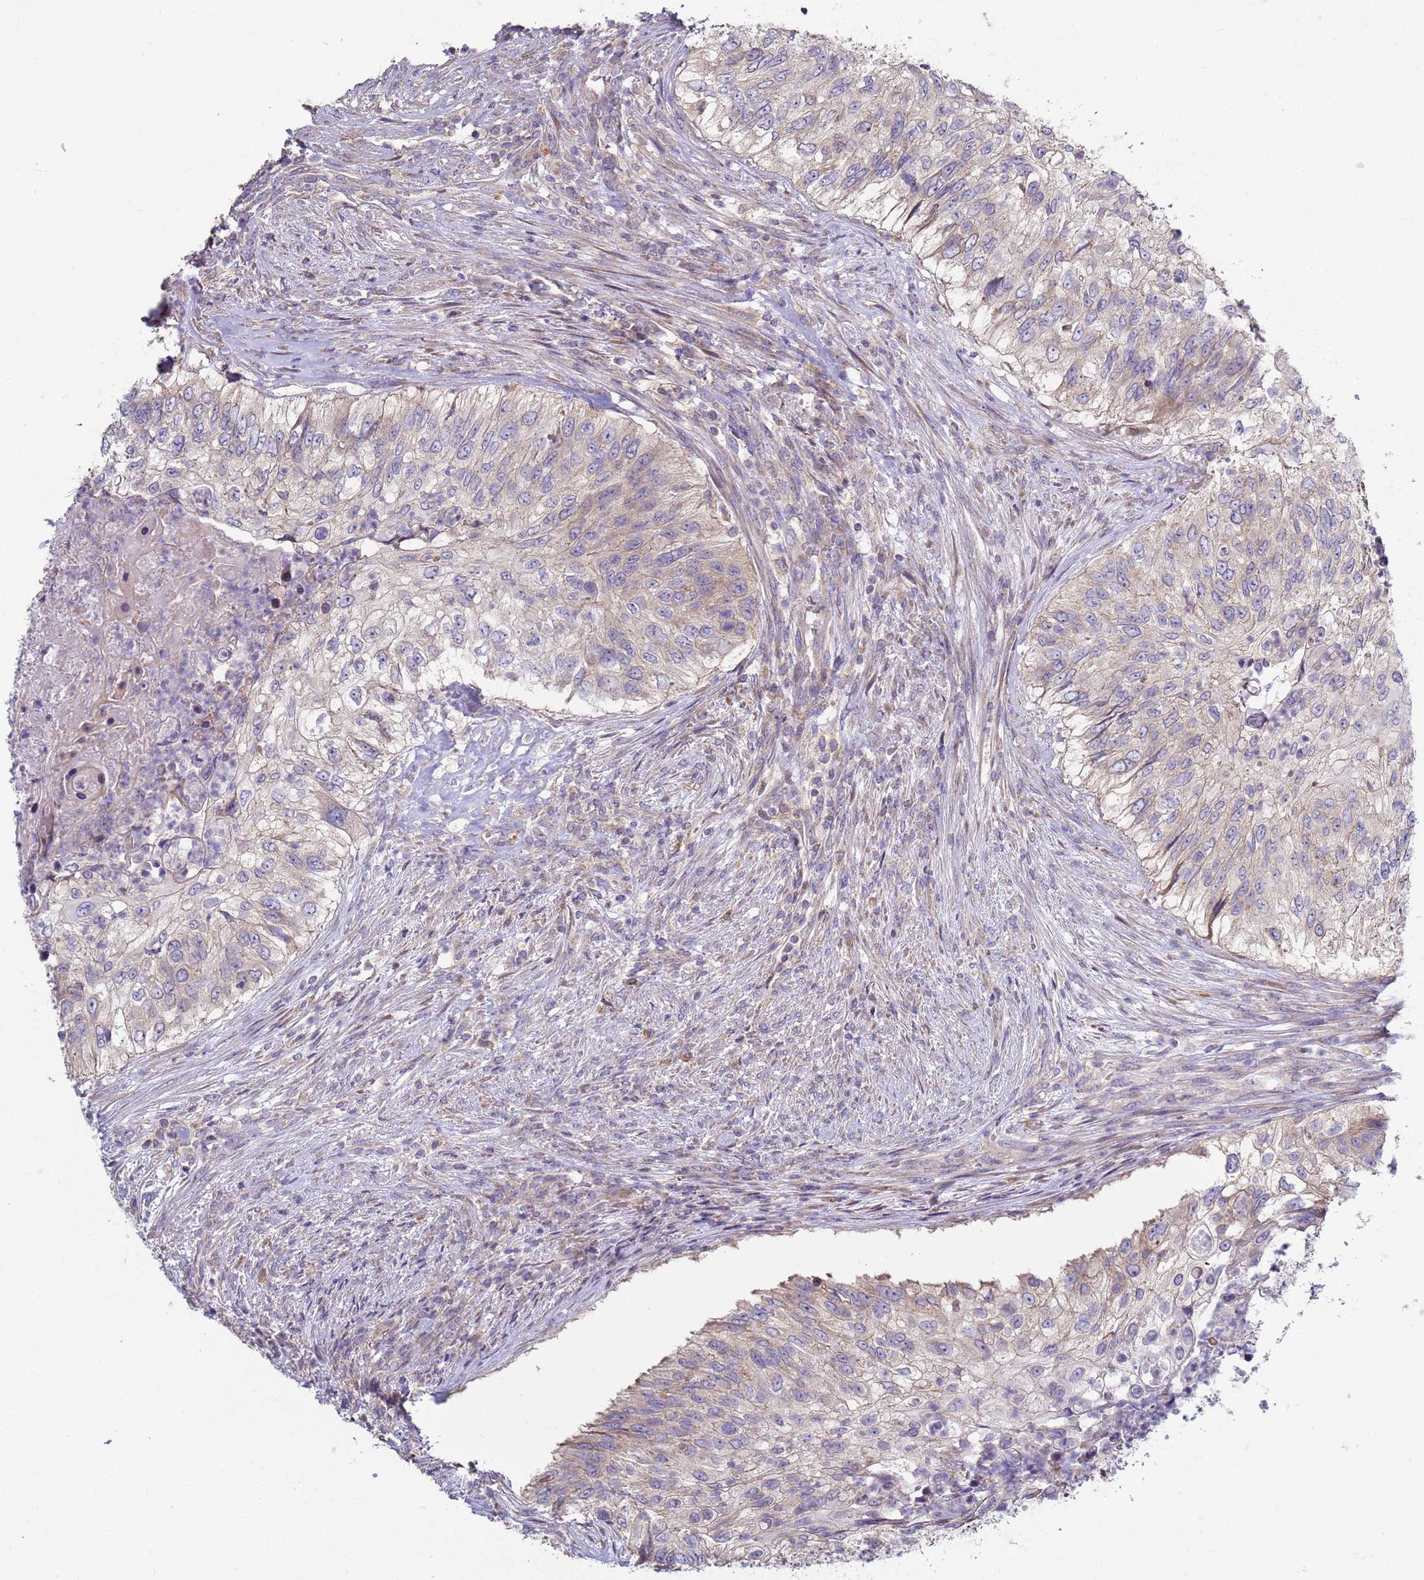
{"staining": {"intensity": "weak", "quantity": "<25%", "location": "cytoplasmic/membranous"}, "tissue": "urothelial cancer", "cell_type": "Tumor cells", "image_type": "cancer", "snomed": [{"axis": "morphology", "description": "Urothelial carcinoma, High grade"}, {"axis": "topography", "description": "Urinary bladder"}], "caption": "High power microscopy image of an immunohistochemistry histopathology image of urothelial cancer, revealing no significant positivity in tumor cells.", "gene": "DIP2B", "patient": {"sex": "female", "age": 60}}